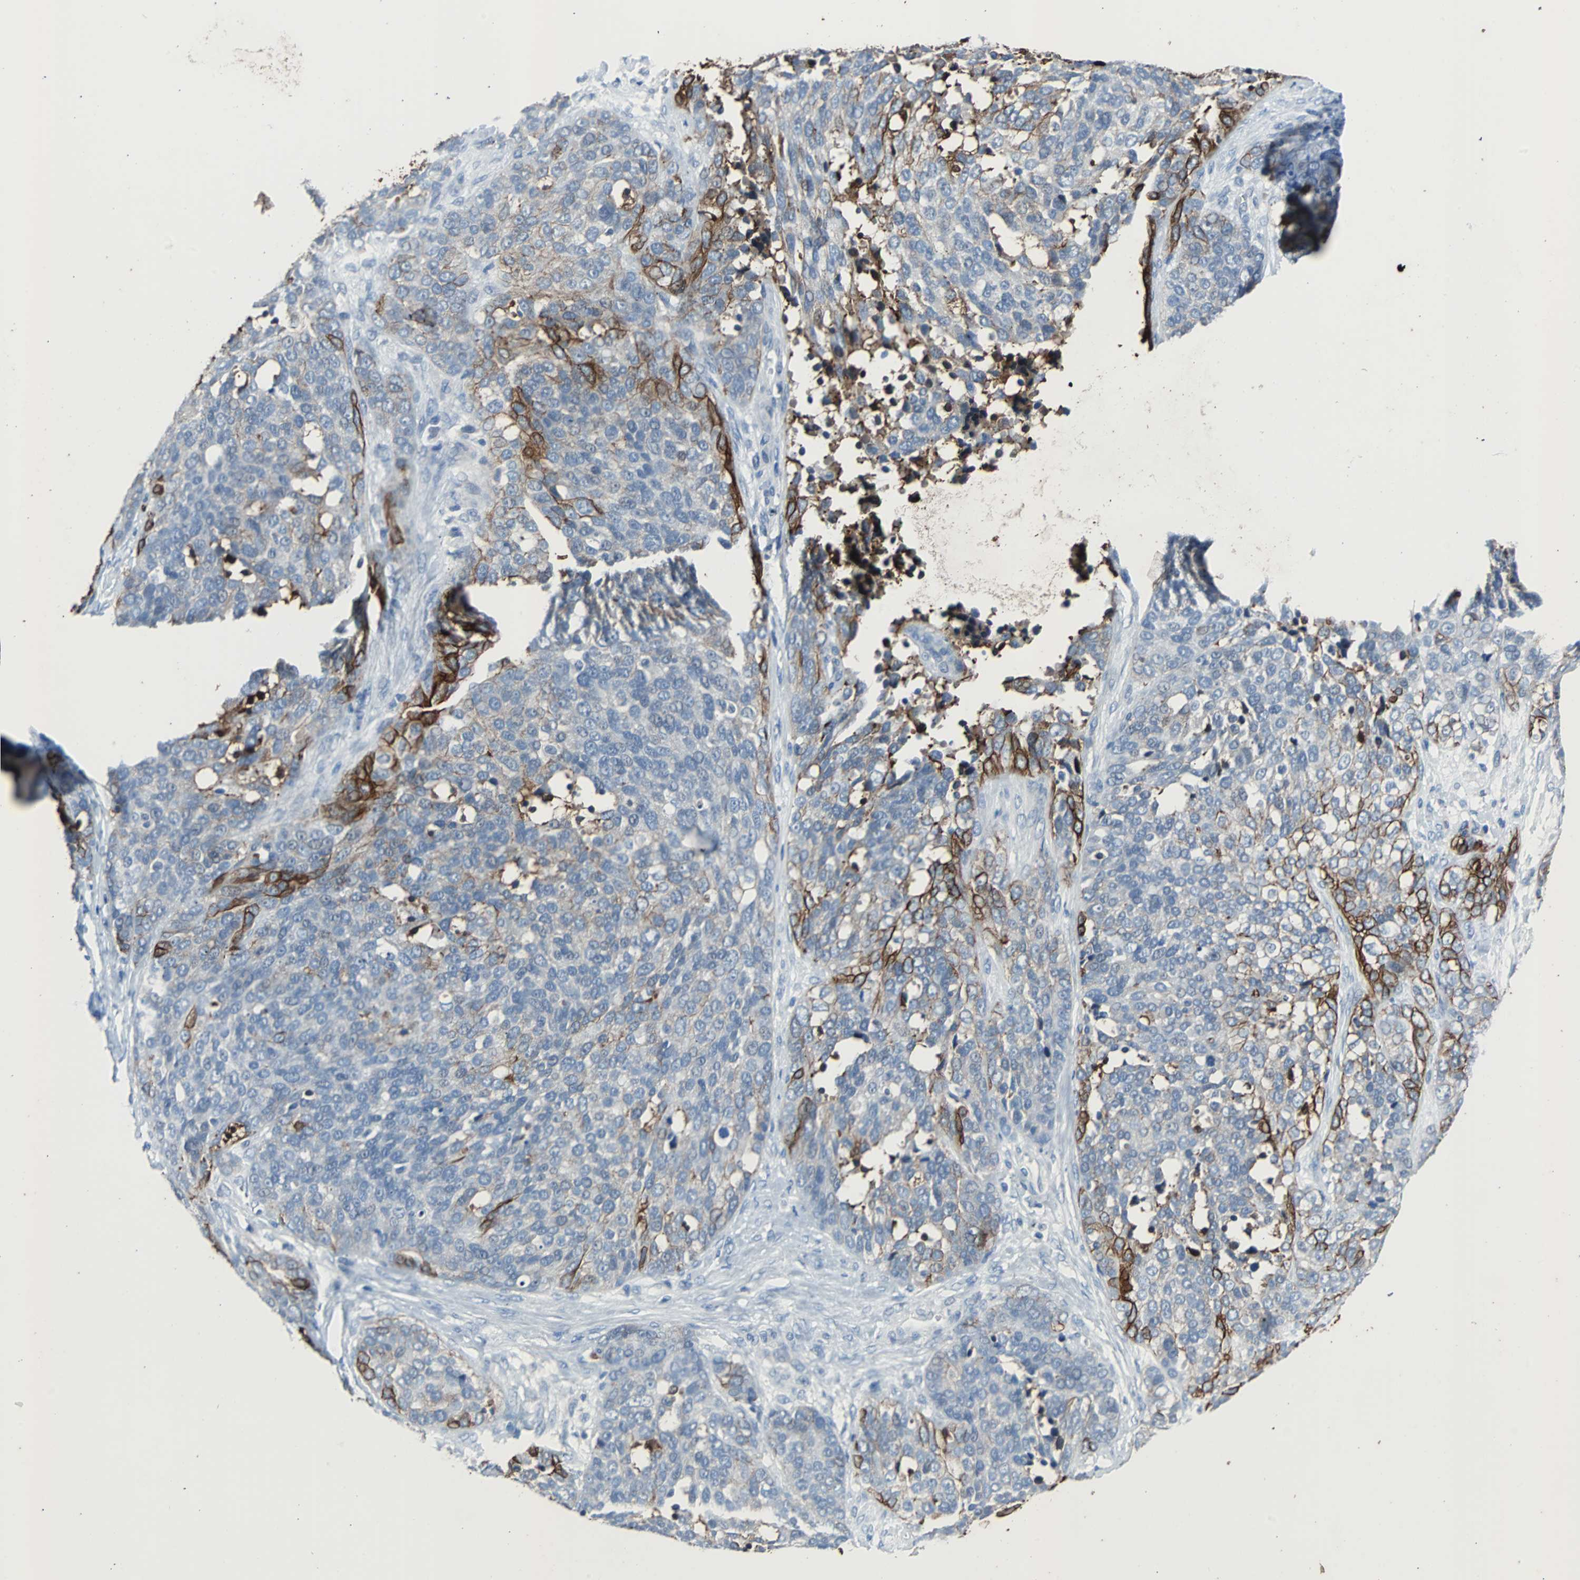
{"staining": {"intensity": "moderate", "quantity": "25%-75%", "location": "cytoplasmic/membranous"}, "tissue": "ovarian cancer", "cell_type": "Tumor cells", "image_type": "cancer", "snomed": [{"axis": "morphology", "description": "Cystadenocarcinoma, serous, NOS"}, {"axis": "topography", "description": "Ovary"}], "caption": "An immunohistochemistry photomicrograph of tumor tissue is shown. Protein staining in brown highlights moderate cytoplasmic/membranous positivity in ovarian cancer (serous cystadenocarcinoma) within tumor cells.", "gene": "KRT7", "patient": {"sex": "female", "age": 44}}